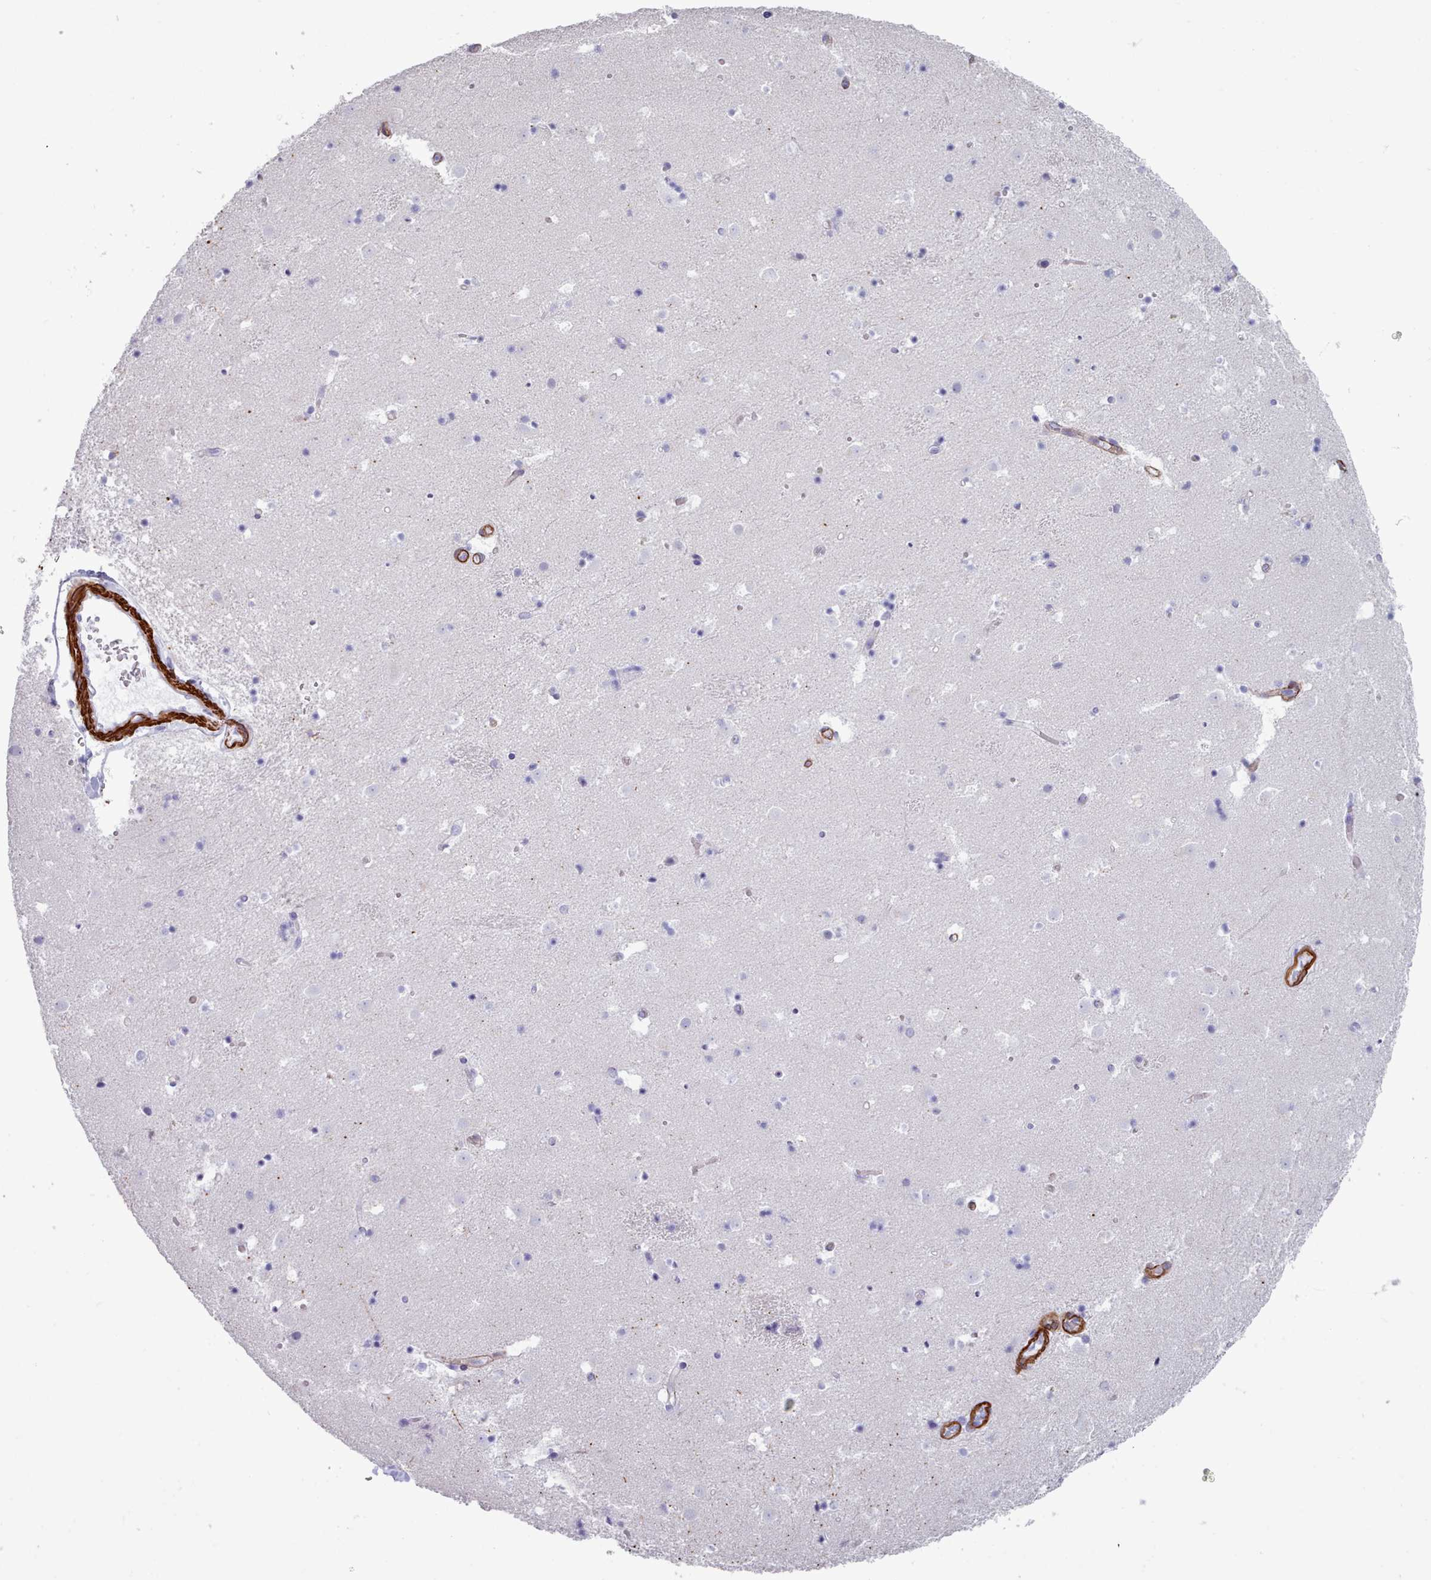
{"staining": {"intensity": "negative", "quantity": "none", "location": "none"}, "tissue": "caudate", "cell_type": "Glial cells", "image_type": "normal", "snomed": [{"axis": "morphology", "description": "Normal tissue, NOS"}, {"axis": "topography", "description": "Lateral ventricle wall"}], "caption": "An image of human caudate is negative for staining in glial cells. (DAB (3,3'-diaminobenzidine) immunohistochemistry, high magnification).", "gene": "FPGS", "patient": {"sex": "male", "age": 25}}